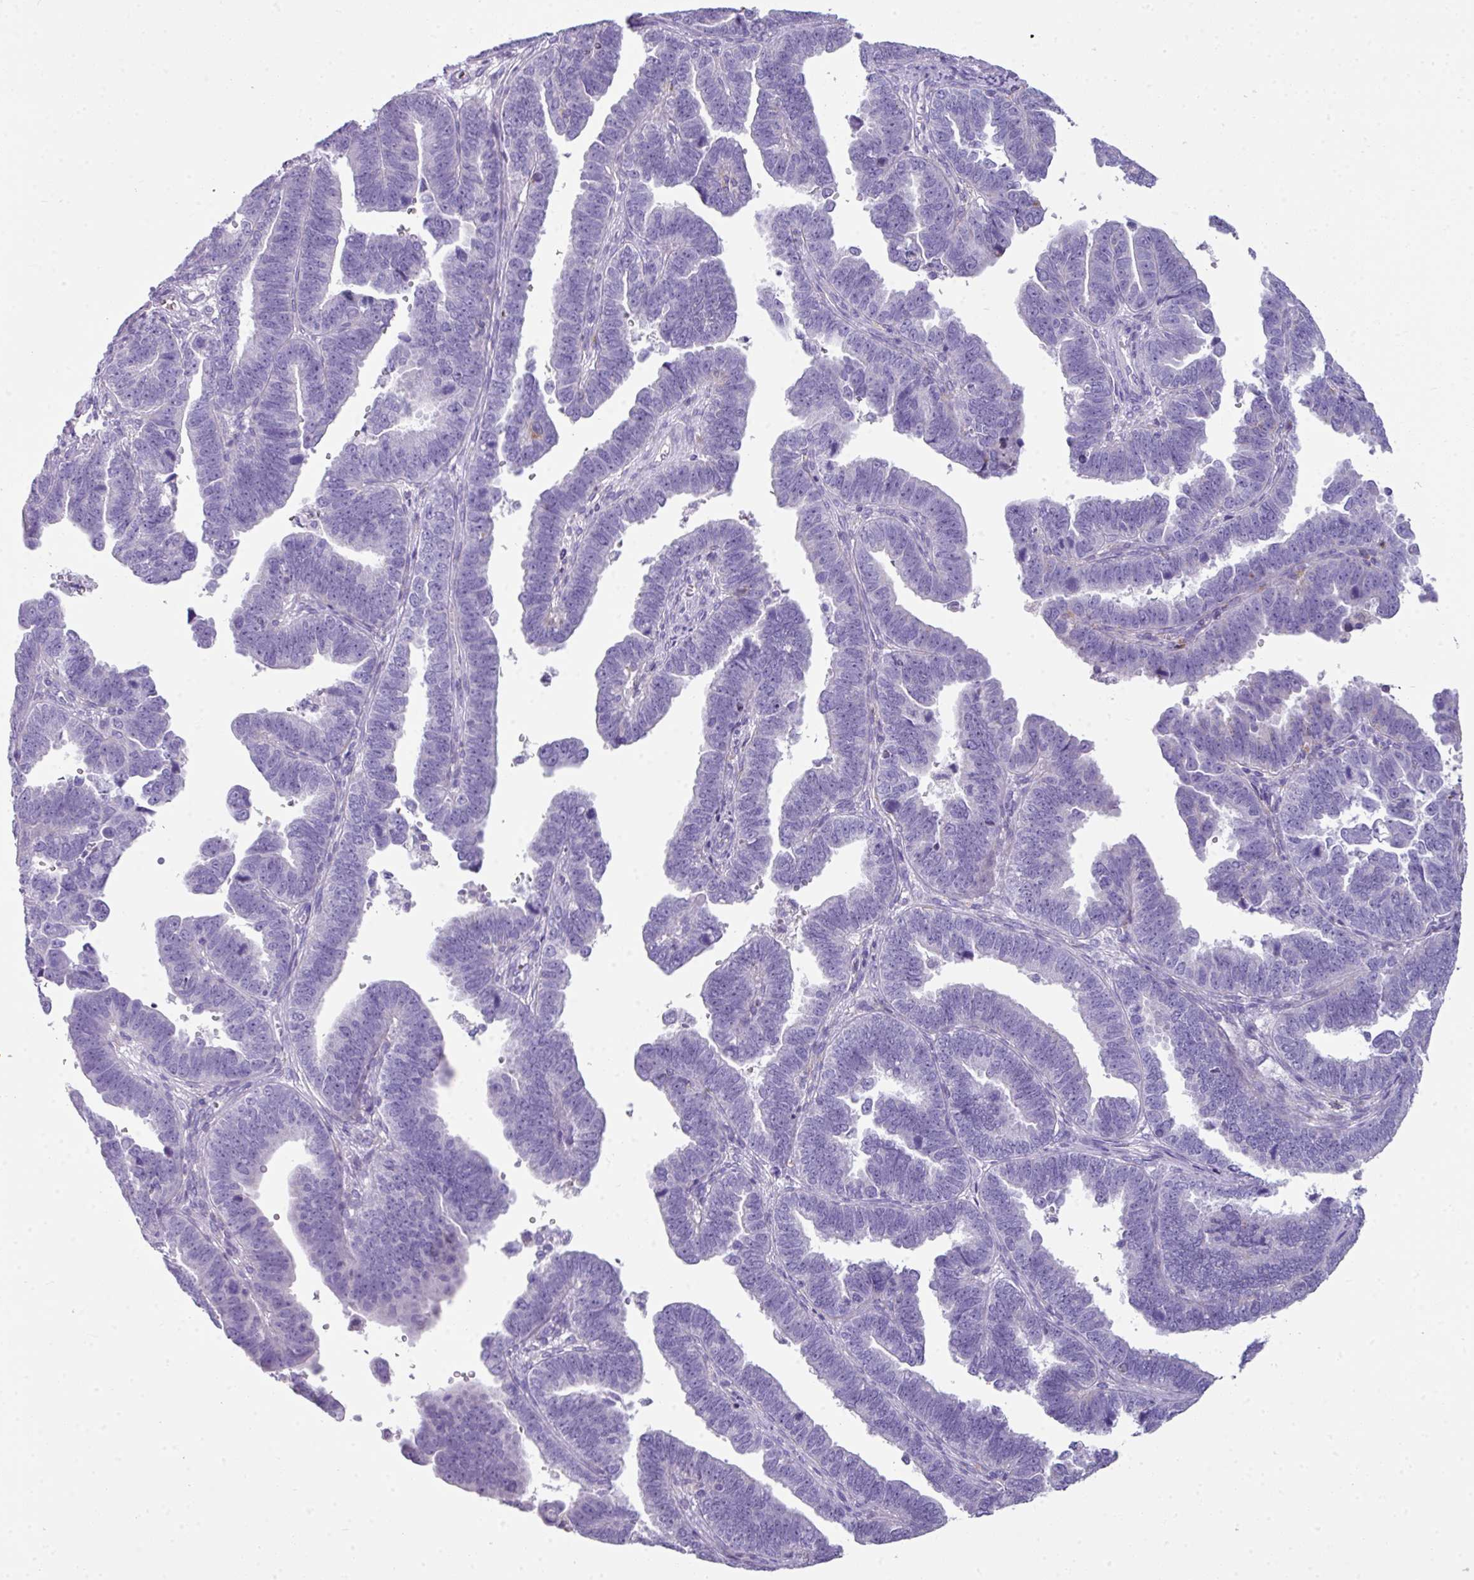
{"staining": {"intensity": "negative", "quantity": "none", "location": "none"}, "tissue": "endometrial cancer", "cell_type": "Tumor cells", "image_type": "cancer", "snomed": [{"axis": "morphology", "description": "Adenocarcinoma, NOS"}, {"axis": "topography", "description": "Endometrium"}], "caption": "High magnification brightfield microscopy of endometrial cancer (adenocarcinoma) stained with DAB (brown) and counterstained with hematoxylin (blue): tumor cells show no significant positivity. (DAB (3,3'-diaminobenzidine) IHC with hematoxylin counter stain).", "gene": "ZNF568", "patient": {"sex": "female", "age": 75}}